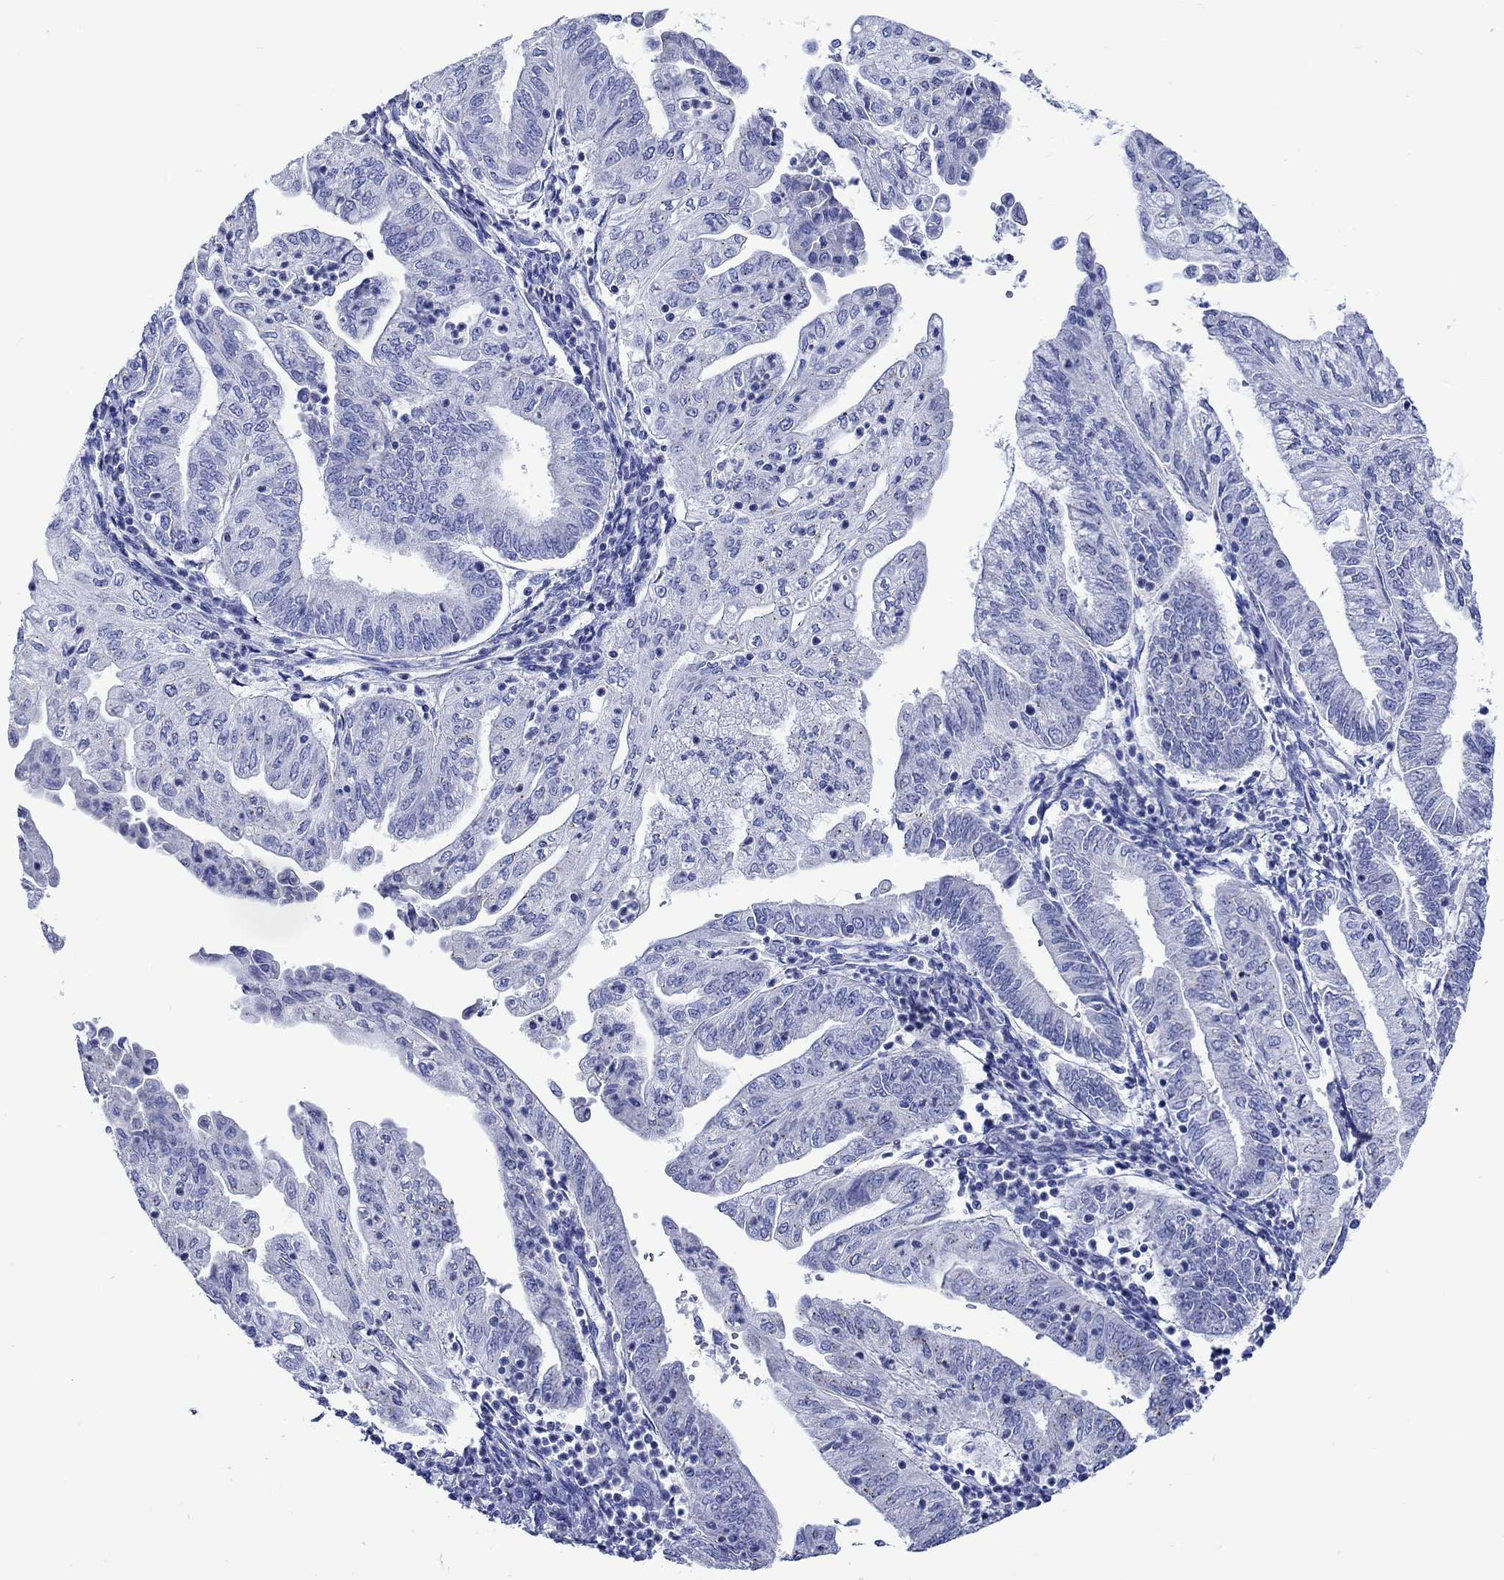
{"staining": {"intensity": "negative", "quantity": "none", "location": "none"}, "tissue": "endometrial cancer", "cell_type": "Tumor cells", "image_type": "cancer", "snomed": [{"axis": "morphology", "description": "Adenocarcinoma, NOS"}, {"axis": "topography", "description": "Endometrium"}], "caption": "High power microscopy photomicrograph of an IHC histopathology image of endometrial adenocarcinoma, revealing no significant staining in tumor cells.", "gene": "CPLX2", "patient": {"sex": "female", "age": 55}}